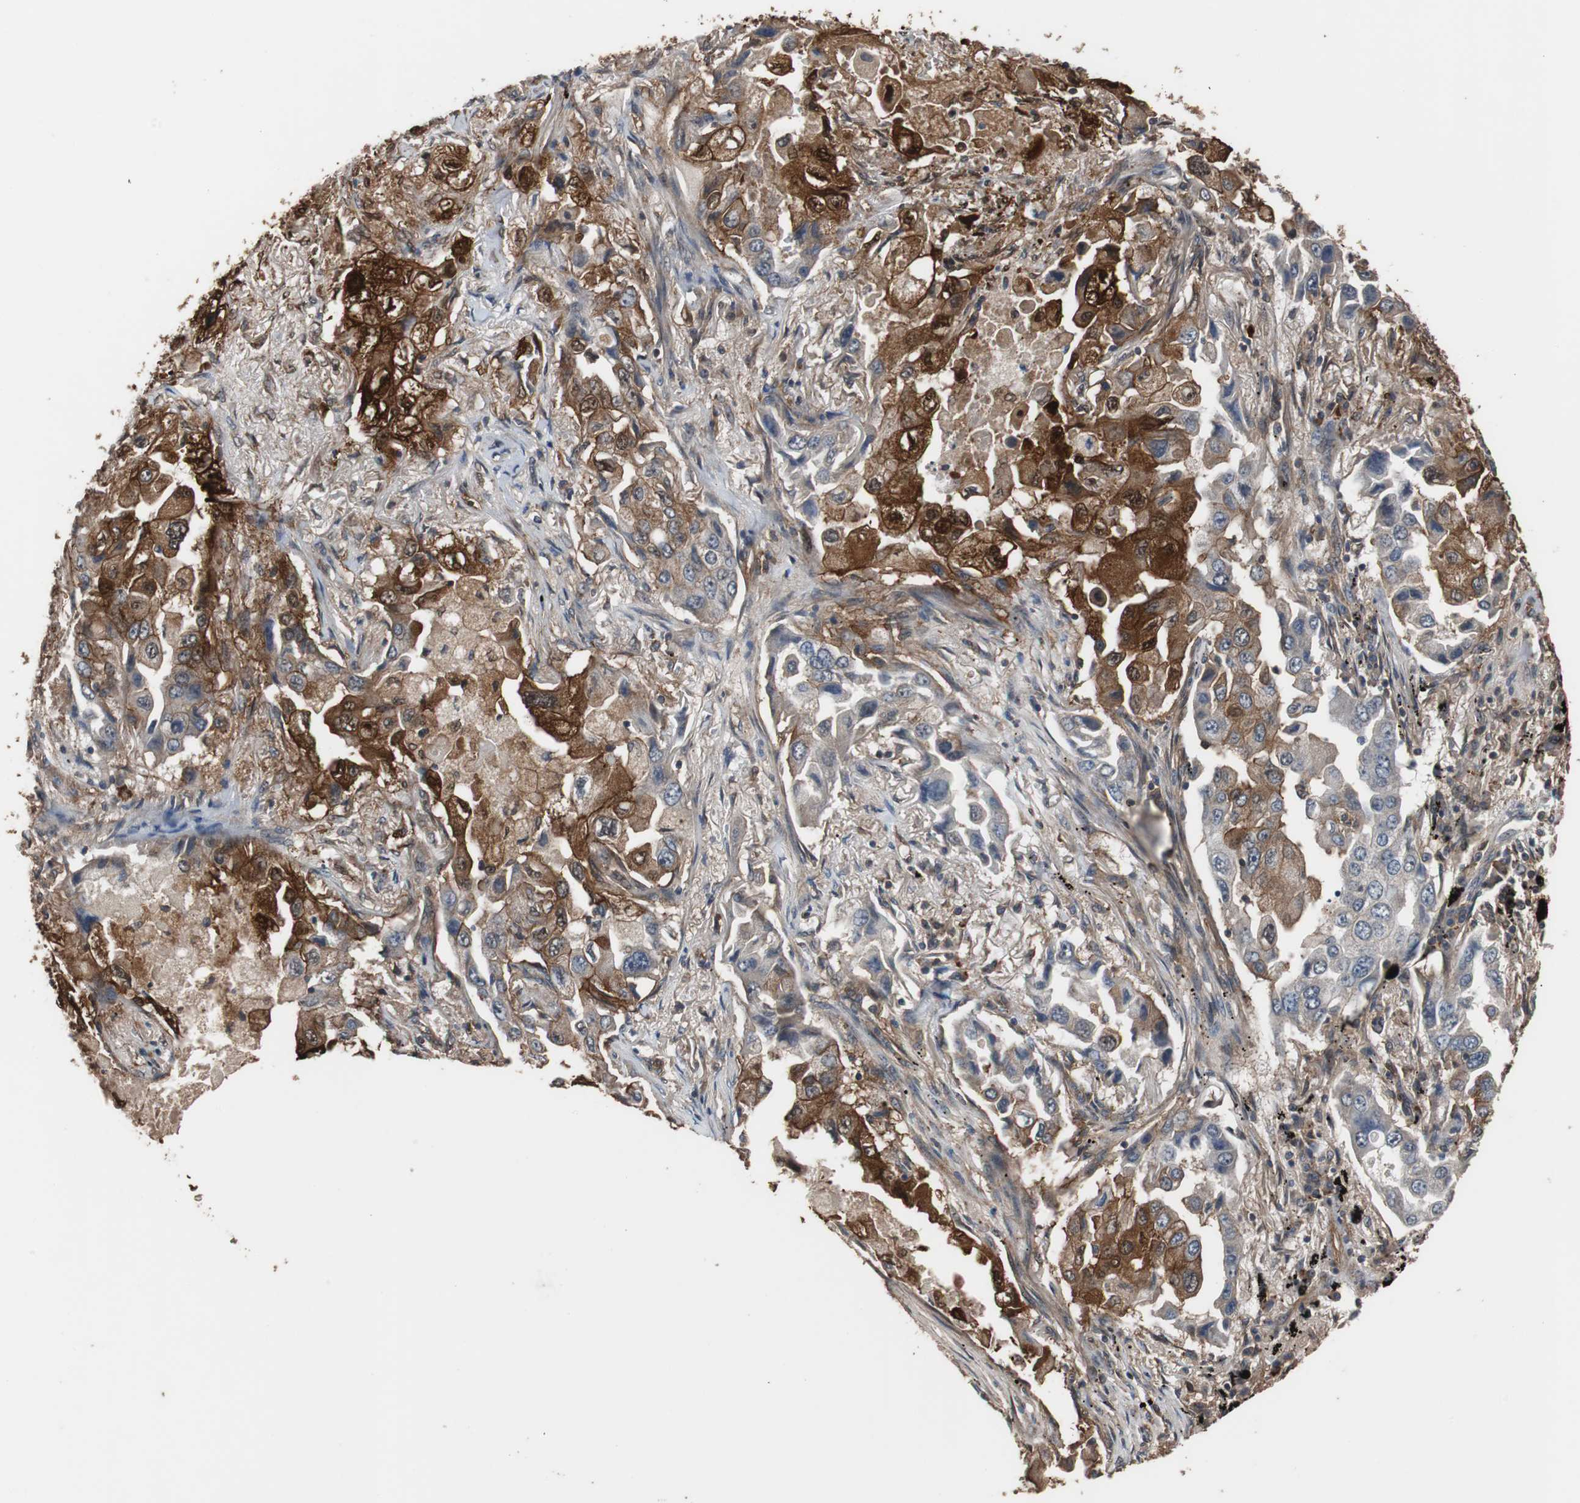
{"staining": {"intensity": "strong", "quantity": ">75%", "location": "cytoplasmic/membranous,nuclear"}, "tissue": "lung cancer", "cell_type": "Tumor cells", "image_type": "cancer", "snomed": [{"axis": "morphology", "description": "Adenocarcinoma, NOS"}, {"axis": "topography", "description": "Lung"}], "caption": "DAB (3,3'-diaminobenzidine) immunohistochemical staining of lung adenocarcinoma demonstrates strong cytoplasmic/membranous and nuclear protein positivity in about >75% of tumor cells.", "gene": "NDRG1", "patient": {"sex": "female", "age": 65}}